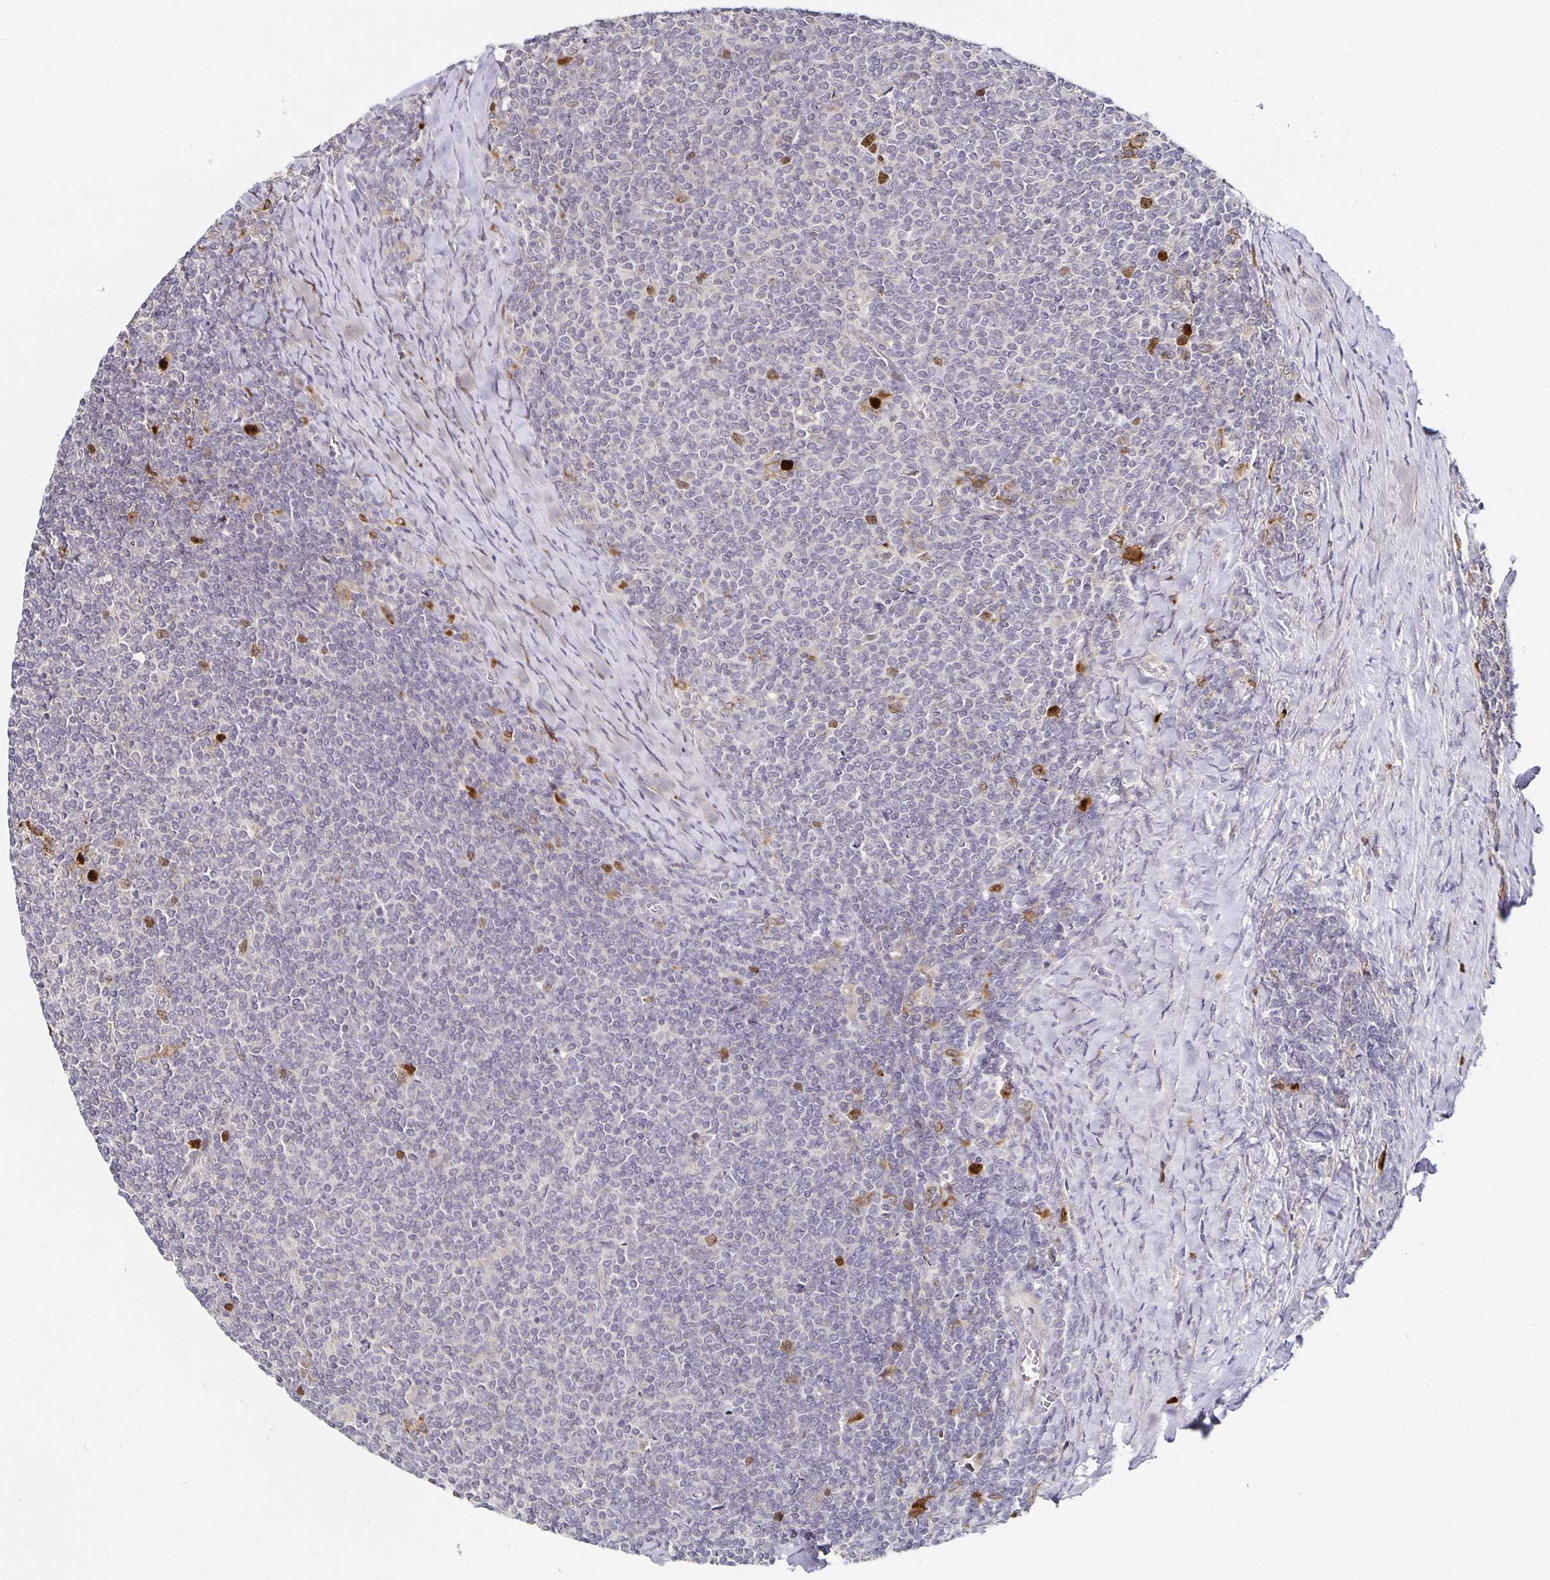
{"staining": {"intensity": "negative", "quantity": "none", "location": "none"}, "tissue": "lymphoma", "cell_type": "Tumor cells", "image_type": "cancer", "snomed": [{"axis": "morphology", "description": "Malignant lymphoma, non-Hodgkin's type, Low grade"}, {"axis": "topography", "description": "Lymph node"}], "caption": "IHC micrograph of malignant lymphoma, non-Hodgkin's type (low-grade) stained for a protein (brown), which shows no expression in tumor cells.", "gene": "ANLN", "patient": {"sex": "male", "age": 52}}